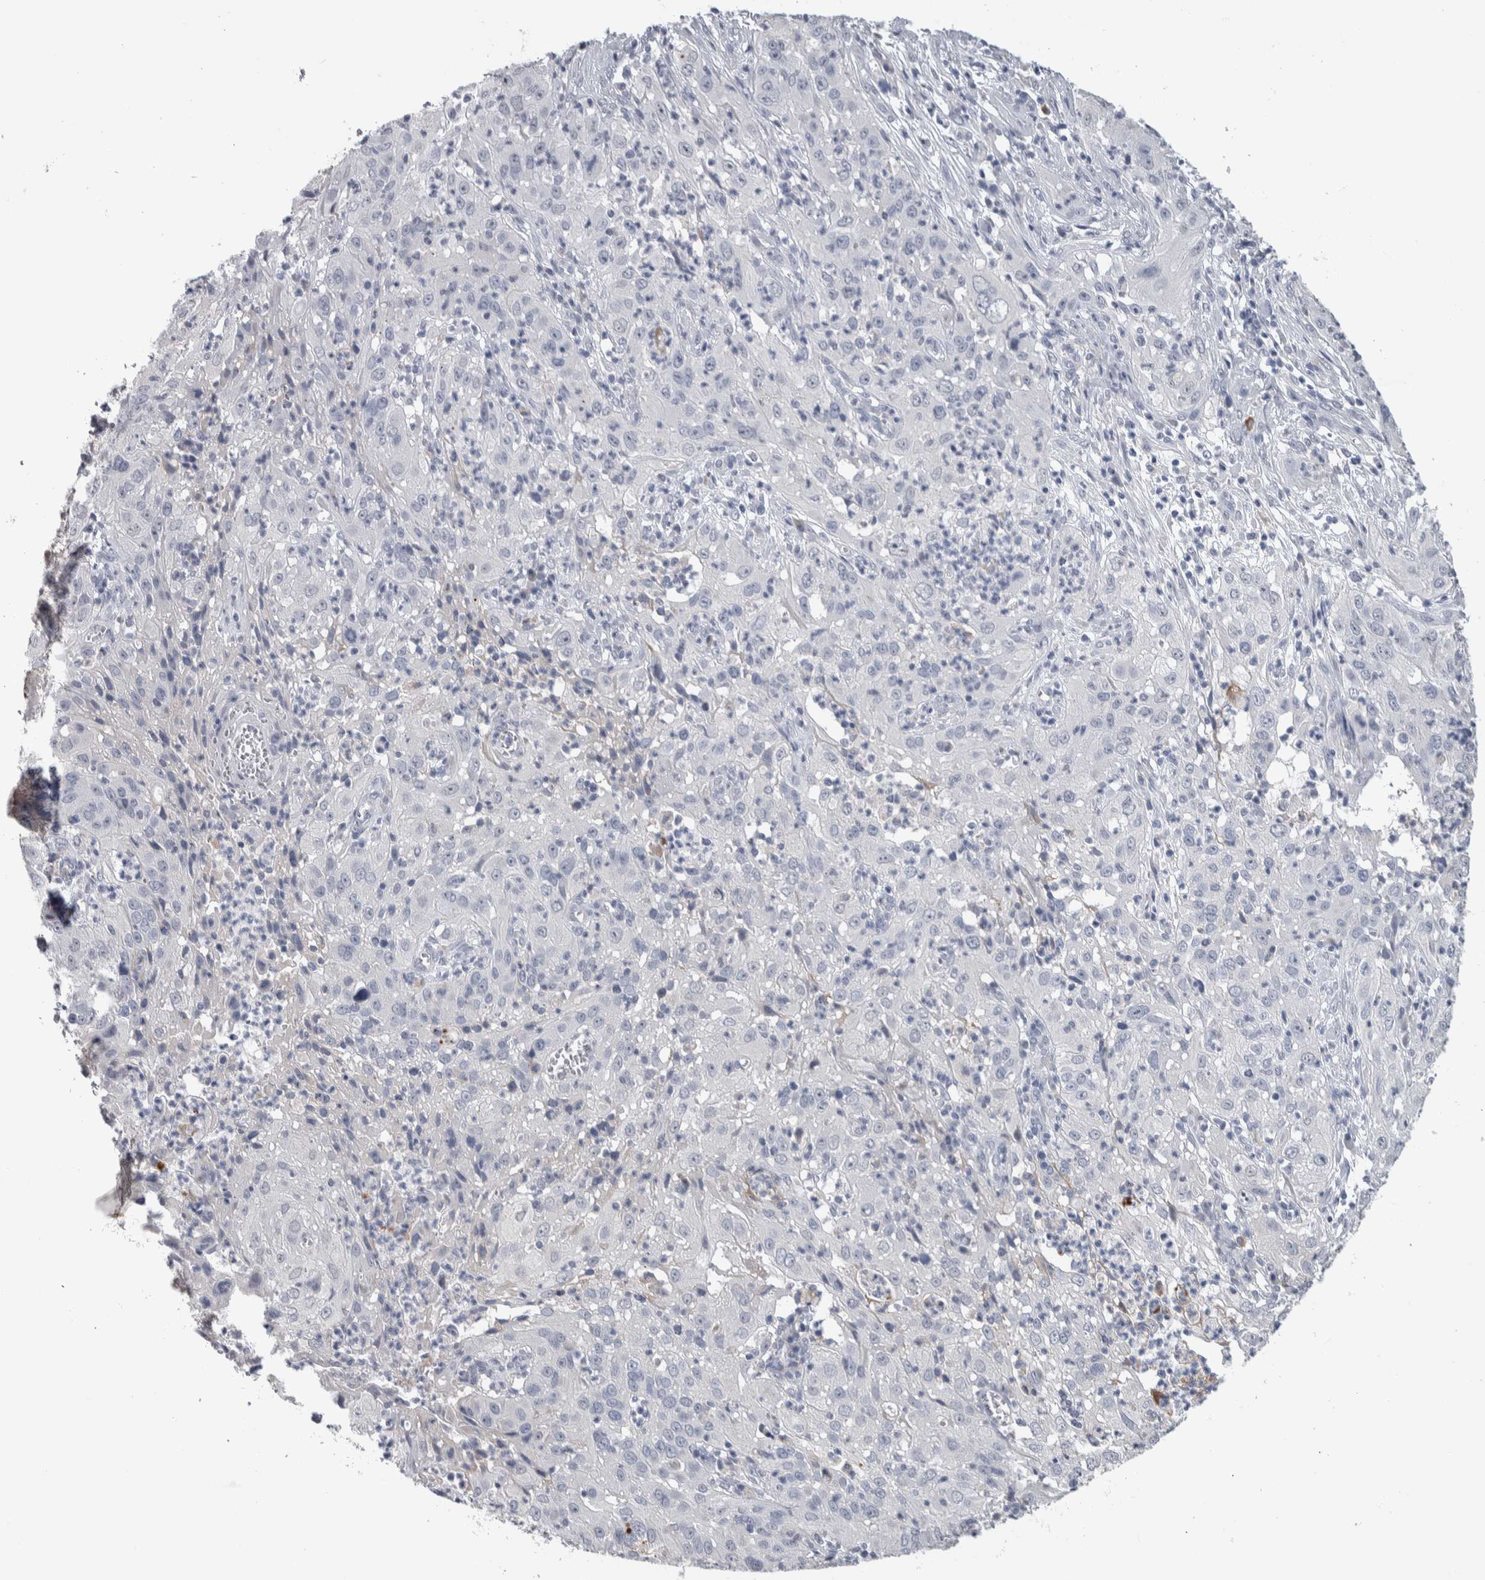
{"staining": {"intensity": "negative", "quantity": "none", "location": "none"}, "tissue": "cervical cancer", "cell_type": "Tumor cells", "image_type": "cancer", "snomed": [{"axis": "morphology", "description": "Squamous cell carcinoma, NOS"}, {"axis": "topography", "description": "Cervix"}], "caption": "IHC photomicrograph of cervical cancer stained for a protein (brown), which shows no positivity in tumor cells.", "gene": "TMEM102", "patient": {"sex": "female", "age": 32}}